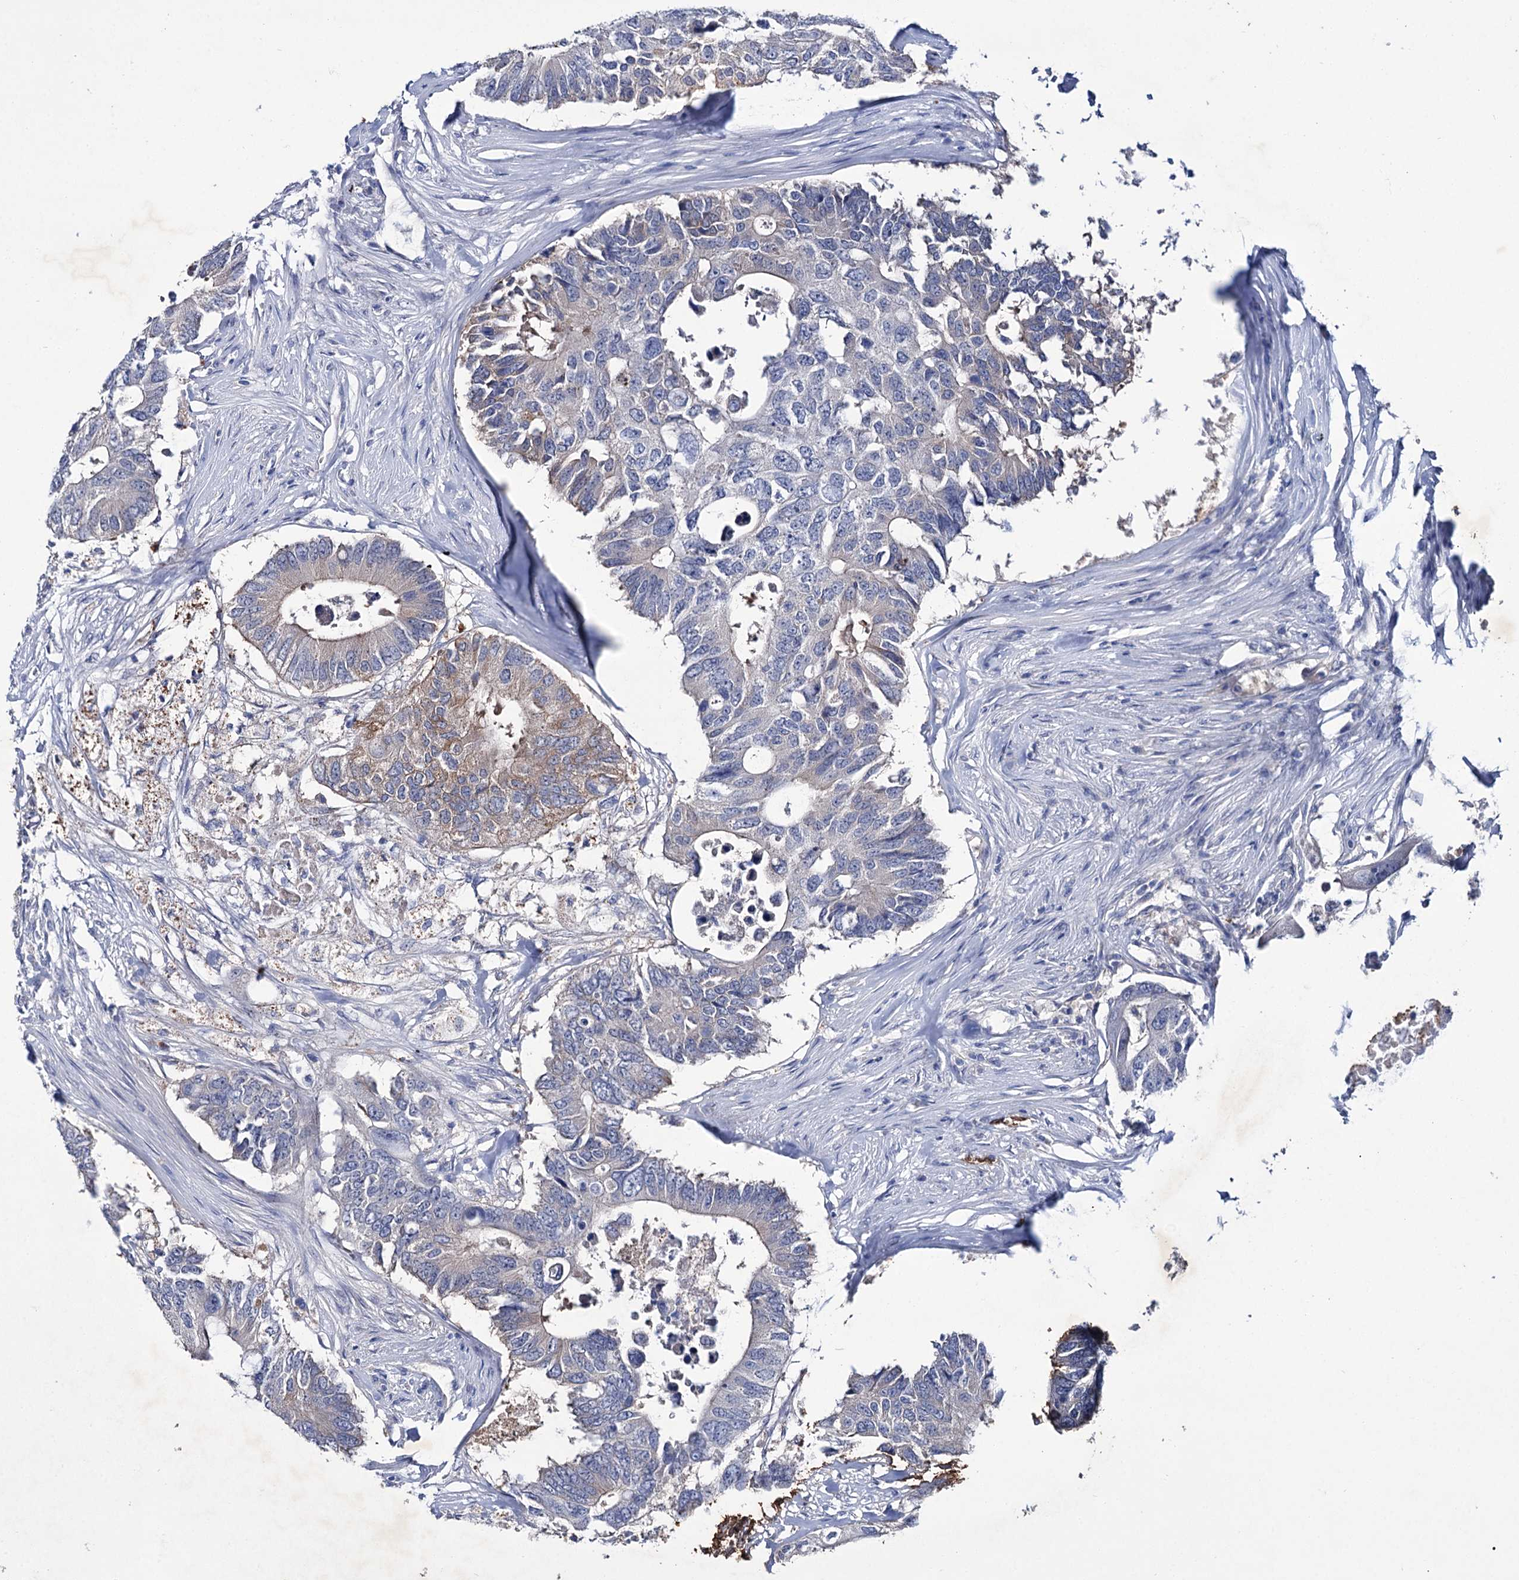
{"staining": {"intensity": "weak", "quantity": "<25%", "location": "cytoplasmic/membranous"}, "tissue": "colorectal cancer", "cell_type": "Tumor cells", "image_type": "cancer", "snomed": [{"axis": "morphology", "description": "Adenocarcinoma, NOS"}, {"axis": "topography", "description": "Colon"}], "caption": "Tumor cells show no significant protein expression in colorectal cancer. The staining was performed using DAB (3,3'-diaminobenzidine) to visualize the protein expression in brown, while the nuclei were stained in blue with hematoxylin (Magnification: 20x).", "gene": "LYZL4", "patient": {"sex": "male", "age": 71}}